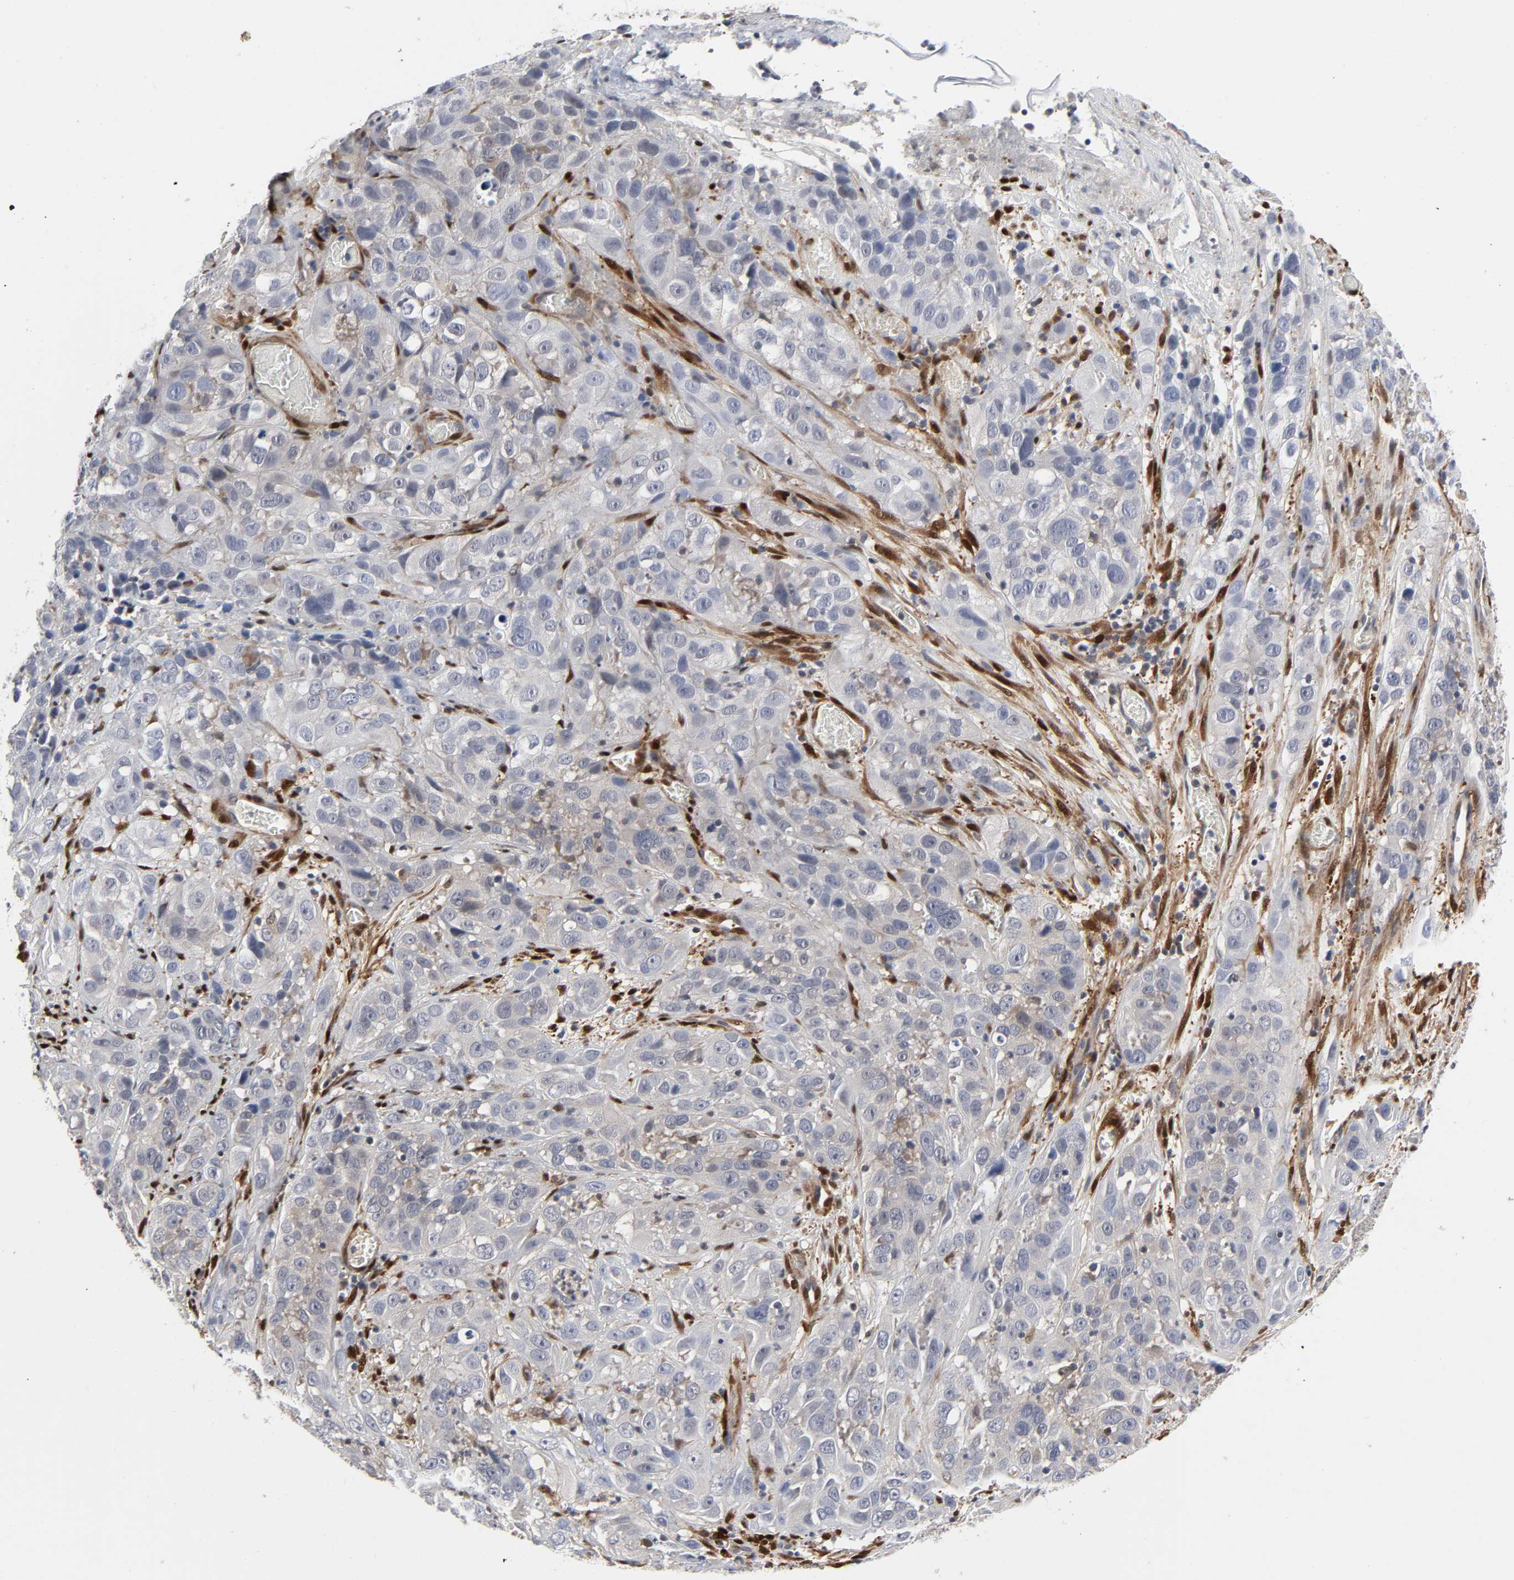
{"staining": {"intensity": "weak", "quantity": "<25%", "location": "cytoplasmic/membranous"}, "tissue": "cervical cancer", "cell_type": "Tumor cells", "image_type": "cancer", "snomed": [{"axis": "morphology", "description": "Squamous cell carcinoma, NOS"}, {"axis": "topography", "description": "Cervix"}], "caption": "Human cervical cancer (squamous cell carcinoma) stained for a protein using immunohistochemistry demonstrates no positivity in tumor cells.", "gene": "PTEN", "patient": {"sex": "female", "age": 32}}